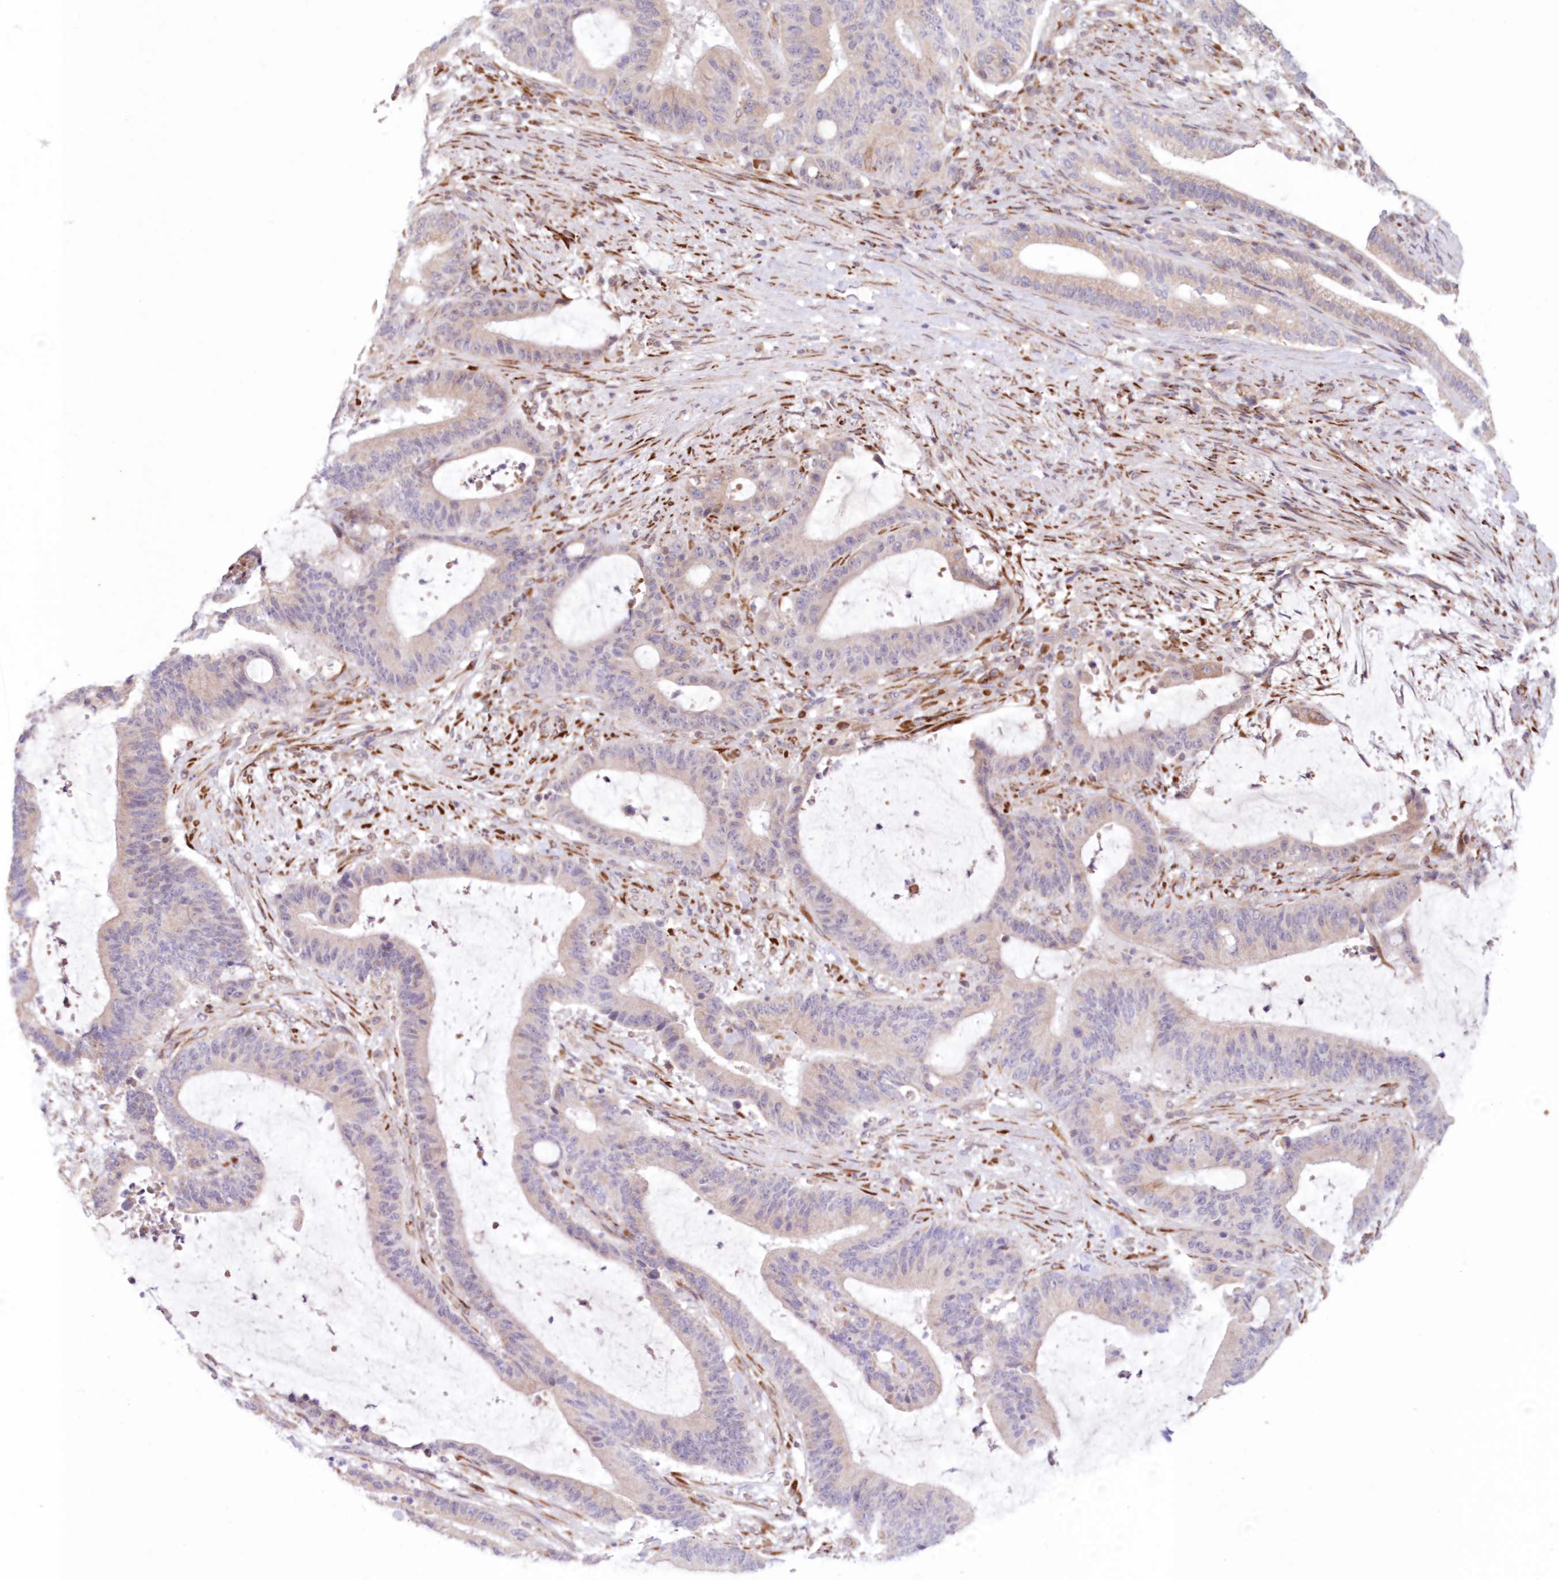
{"staining": {"intensity": "weak", "quantity": "<25%", "location": "cytoplasmic/membranous"}, "tissue": "liver cancer", "cell_type": "Tumor cells", "image_type": "cancer", "snomed": [{"axis": "morphology", "description": "Normal tissue, NOS"}, {"axis": "morphology", "description": "Cholangiocarcinoma"}, {"axis": "topography", "description": "Liver"}, {"axis": "topography", "description": "Peripheral nerve tissue"}], "caption": "IHC photomicrograph of neoplastic tissue: human liver cancer (cholangiocarcinoma) stained with DAB reveals no significant protein staining in tumor cells. The staining is performed using DAB (3,3'-diaminobenzidine) brown chromogen with nuclei counter-stained in using hematoxylin.", "gene": "PCYOX1L", "patient": {"sex": "female", "age": 73}}